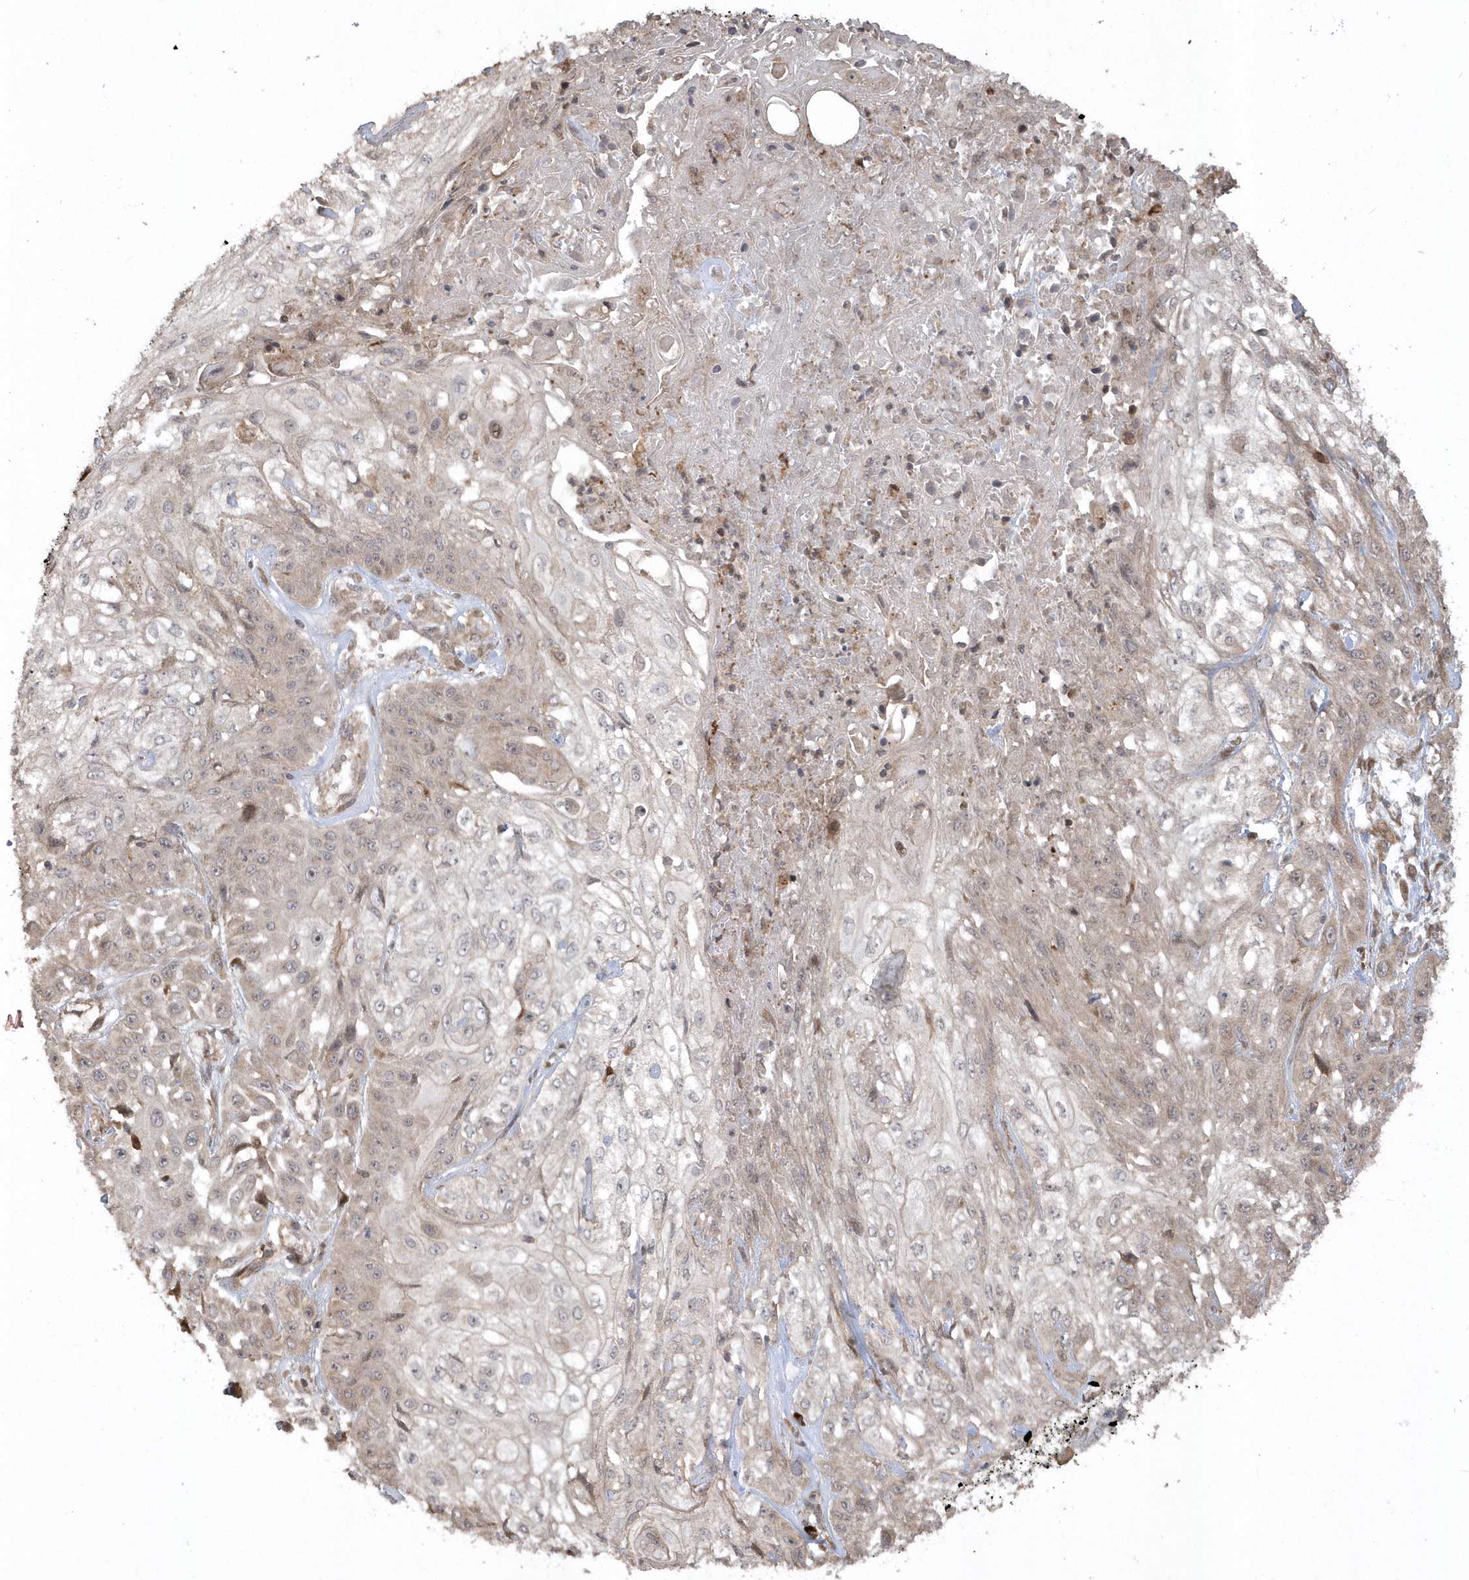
{"staining": {"intensity": "negative", "quantity": "none", "location": "none"}, "tissue": "skin cancer", "cell_type": "Tumor cells", "image_type": "cancer", "snomed": [{"axis": "morphology", "description": "Squamous cell carcinoma, NOS"}, {"axis": "morphology", "description": "Squamous cell carcinoma, metastatic, NOS"}, {"axis": "topography", "description": "Skin"}, {"axis": "topography", "description": "Lymph node"}], "caption": "IHC of human skin cancer (metastatic squamous cell carcinoma) reveals no positivity in tumor cells.", "gene": "HERPUD1", "patient": {"sex": "male", "age": 75}}